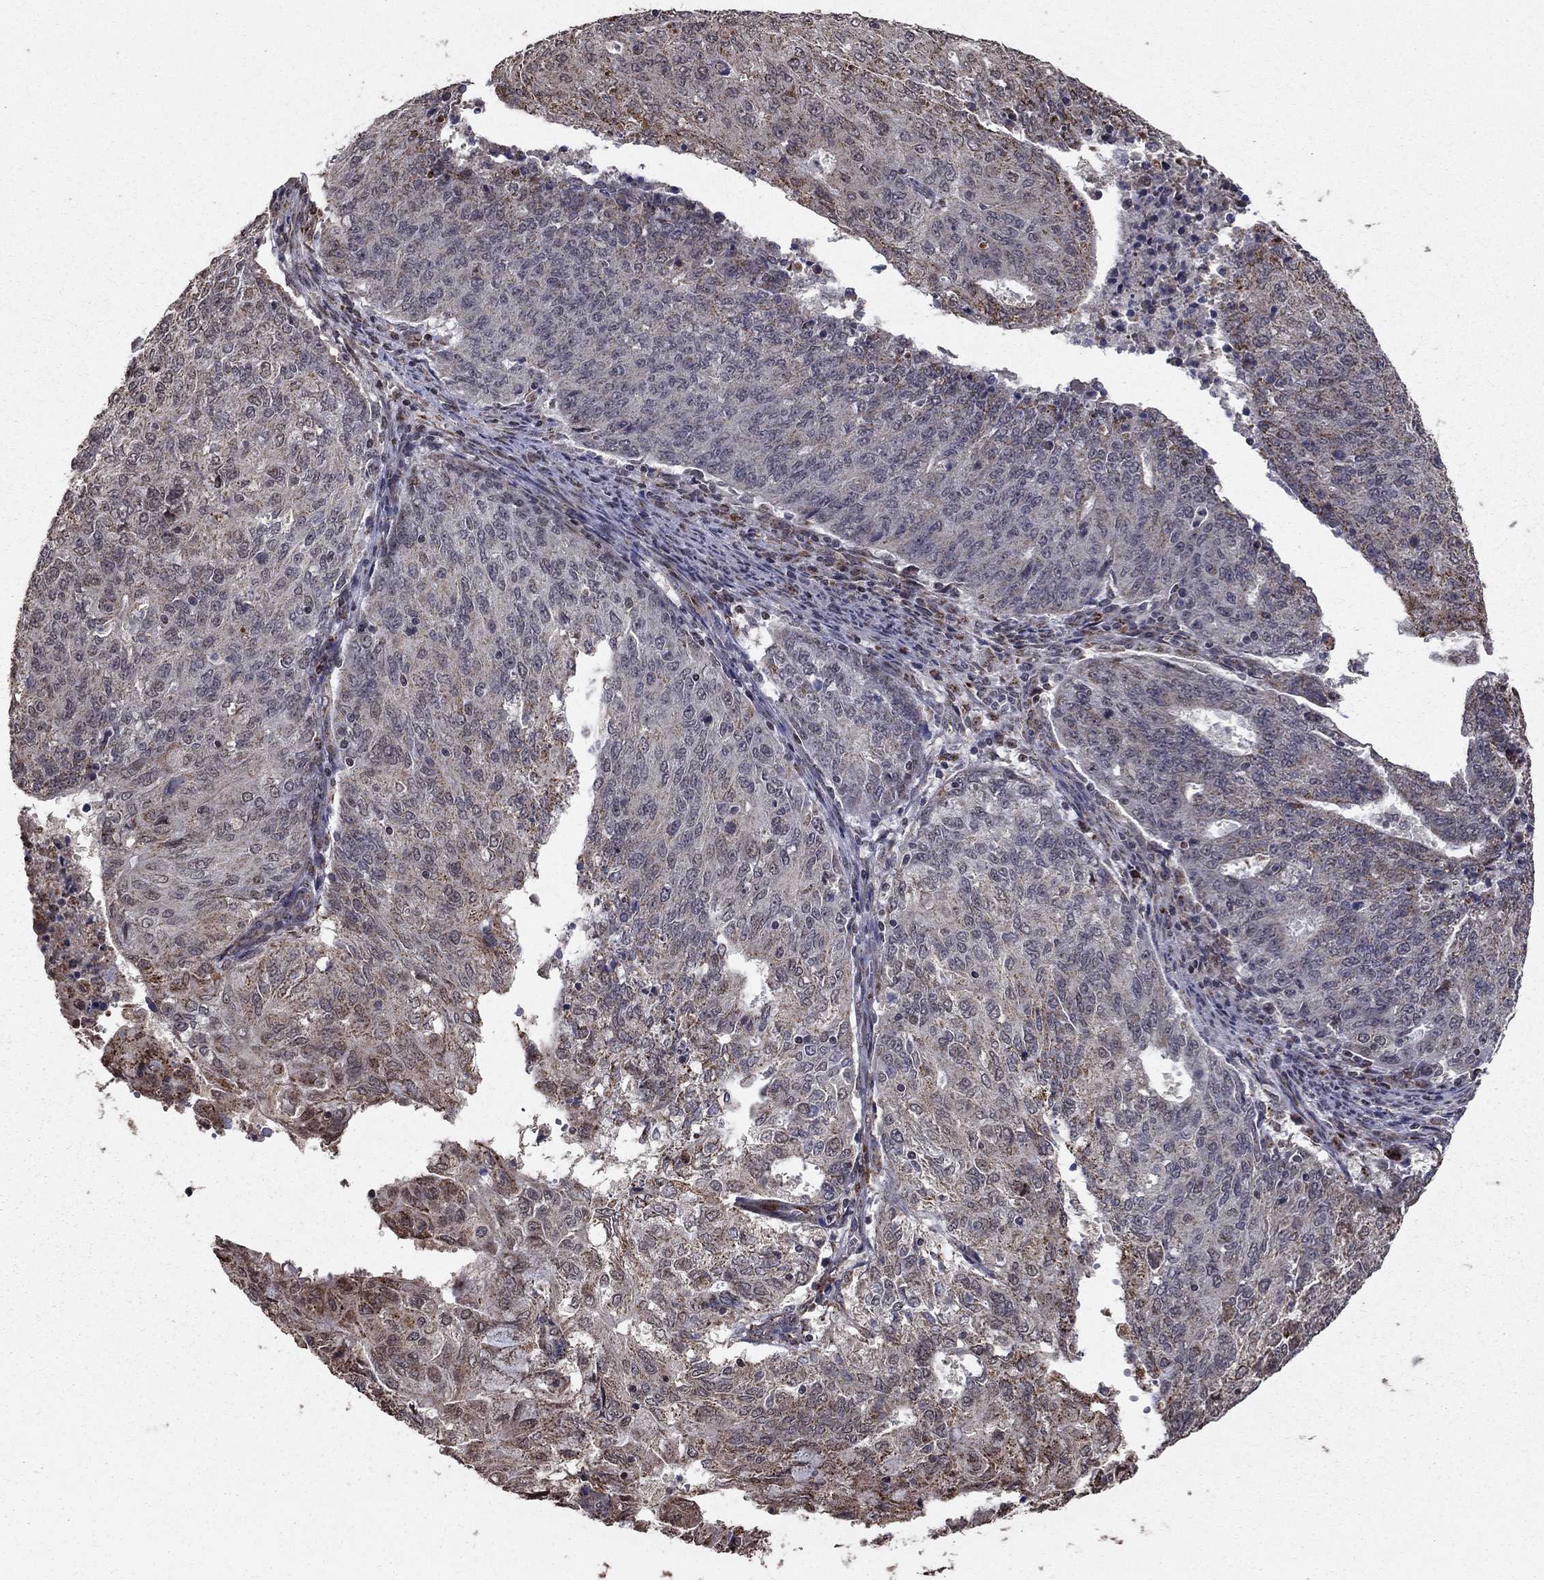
{"staining": {"intensity": "moderate", "quantity": "<25%", "location": "cytoplasmic/membranous"}, "tissue": "endometrial cancer", "cell_type": "Tumor cells", "image_type": "cancer", "snomed": [{"axis": "morphology", "description": "Adenocarcinoma, NOS"}, {"axis": "topography", "description": "Endometrium"}], "caption": "Protein staining of endometrial cancer tissue shows moderate cytoplasmic/membranous expression in about <25% of tumor cells. The protein of interest is stained brown, and the nuclei are stained in blue (DAB (3,3'-diaminobenzidine) IHC with brightfield microscopy, high magnification).", "gene": "ACOT13", "patient": {"sex": "female", "age": 82}}